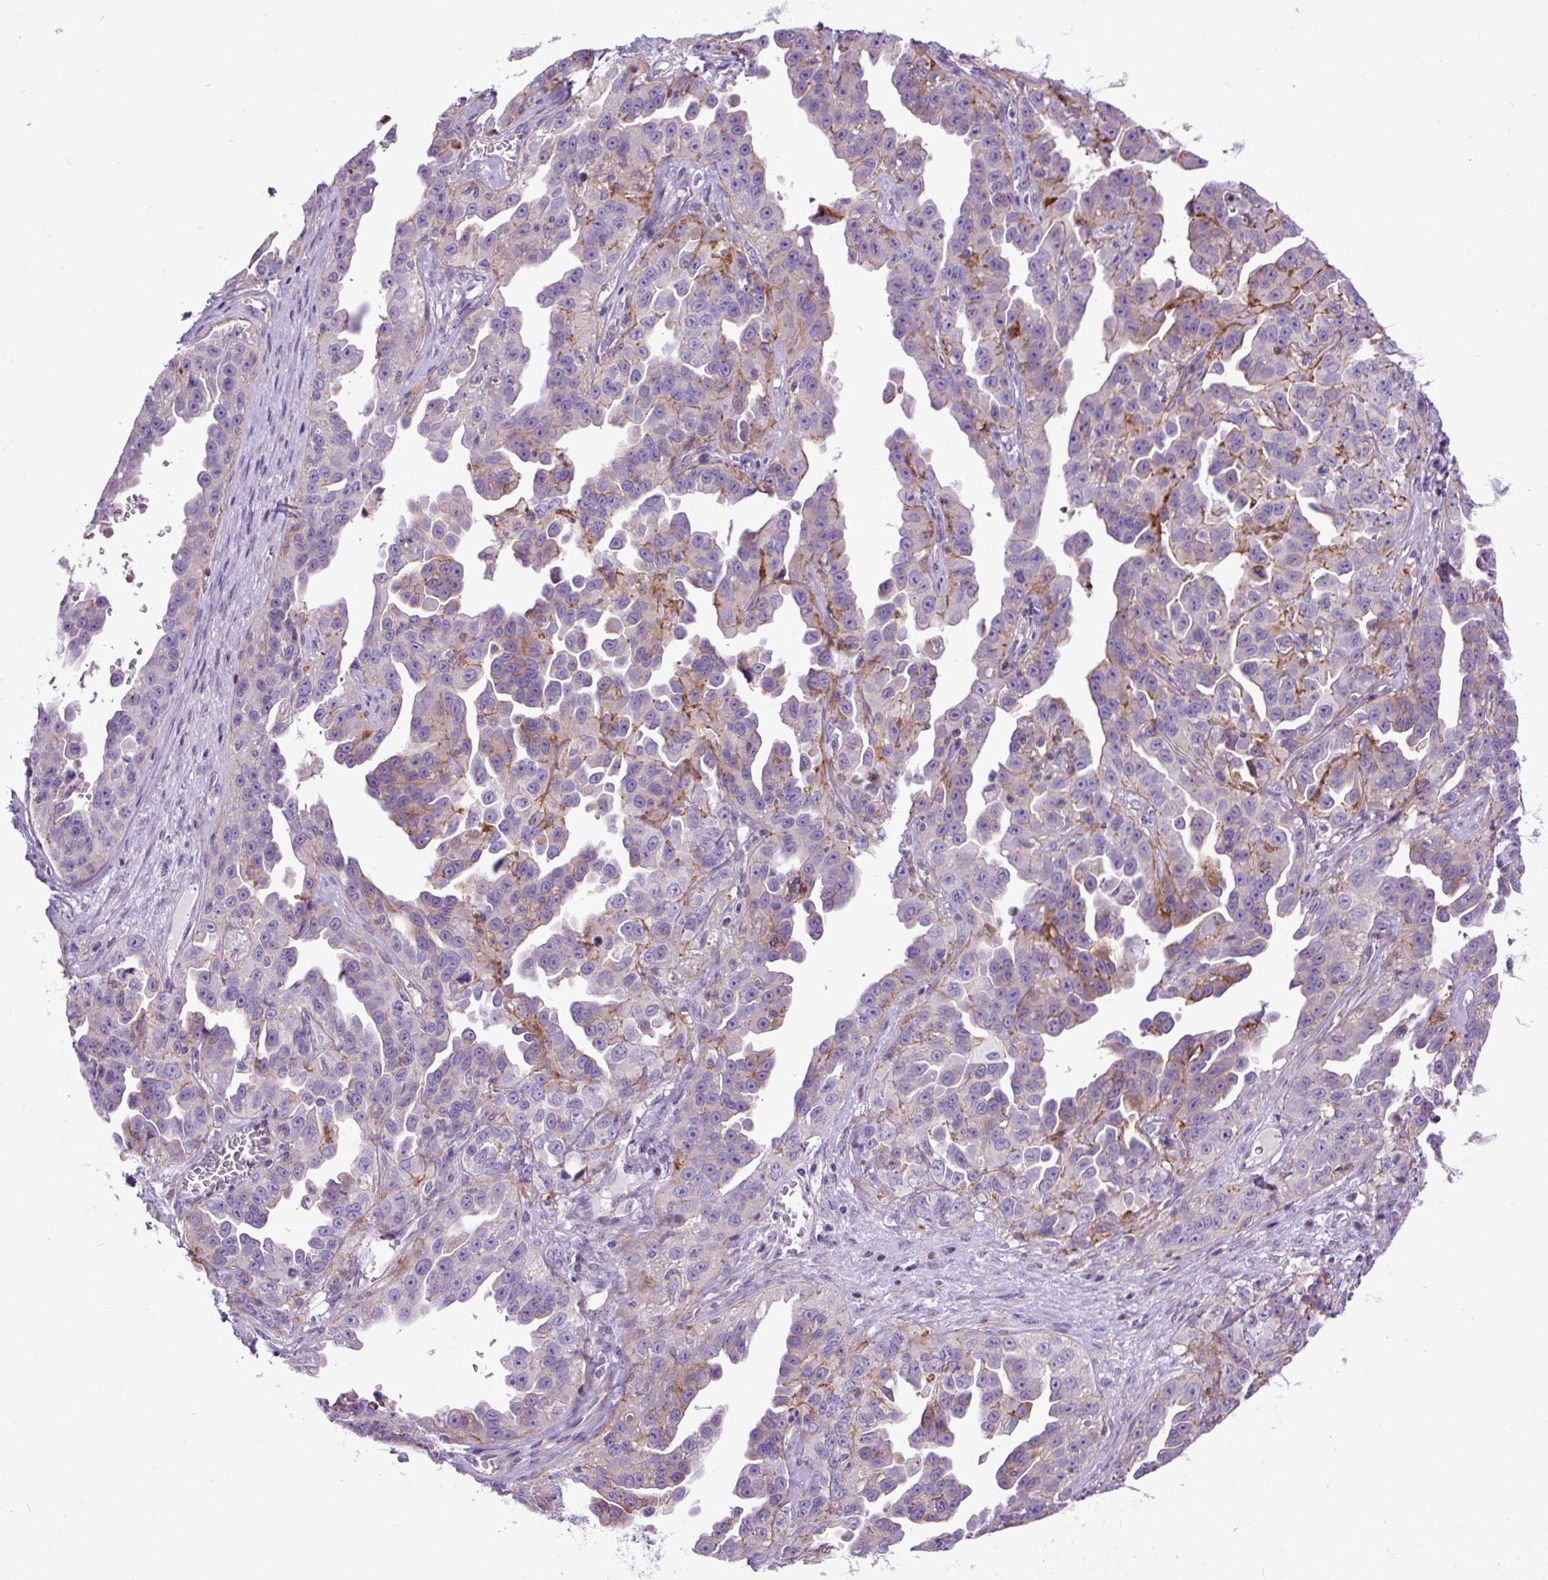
{"staining": {"intensity": "weak", "quantity": "<25%", "location": "cytoplasmic/membranous"}, "tissue": "ovarian cancer", "cell_type": "Tumor cells", "image_type": "cancer", "snomed": [{"axis": "morphology", "description": "Cystadenocarcinoma, serous, NOS"}, {"axis": "topography", "description": "Ovary"}], "caption": "Tumor cells are negative for protein expression in human ovarian cancer (serous cystadenocarcinoma).", "gene": "ZNF197", "patient": {"sex": "female", "age": 75}}